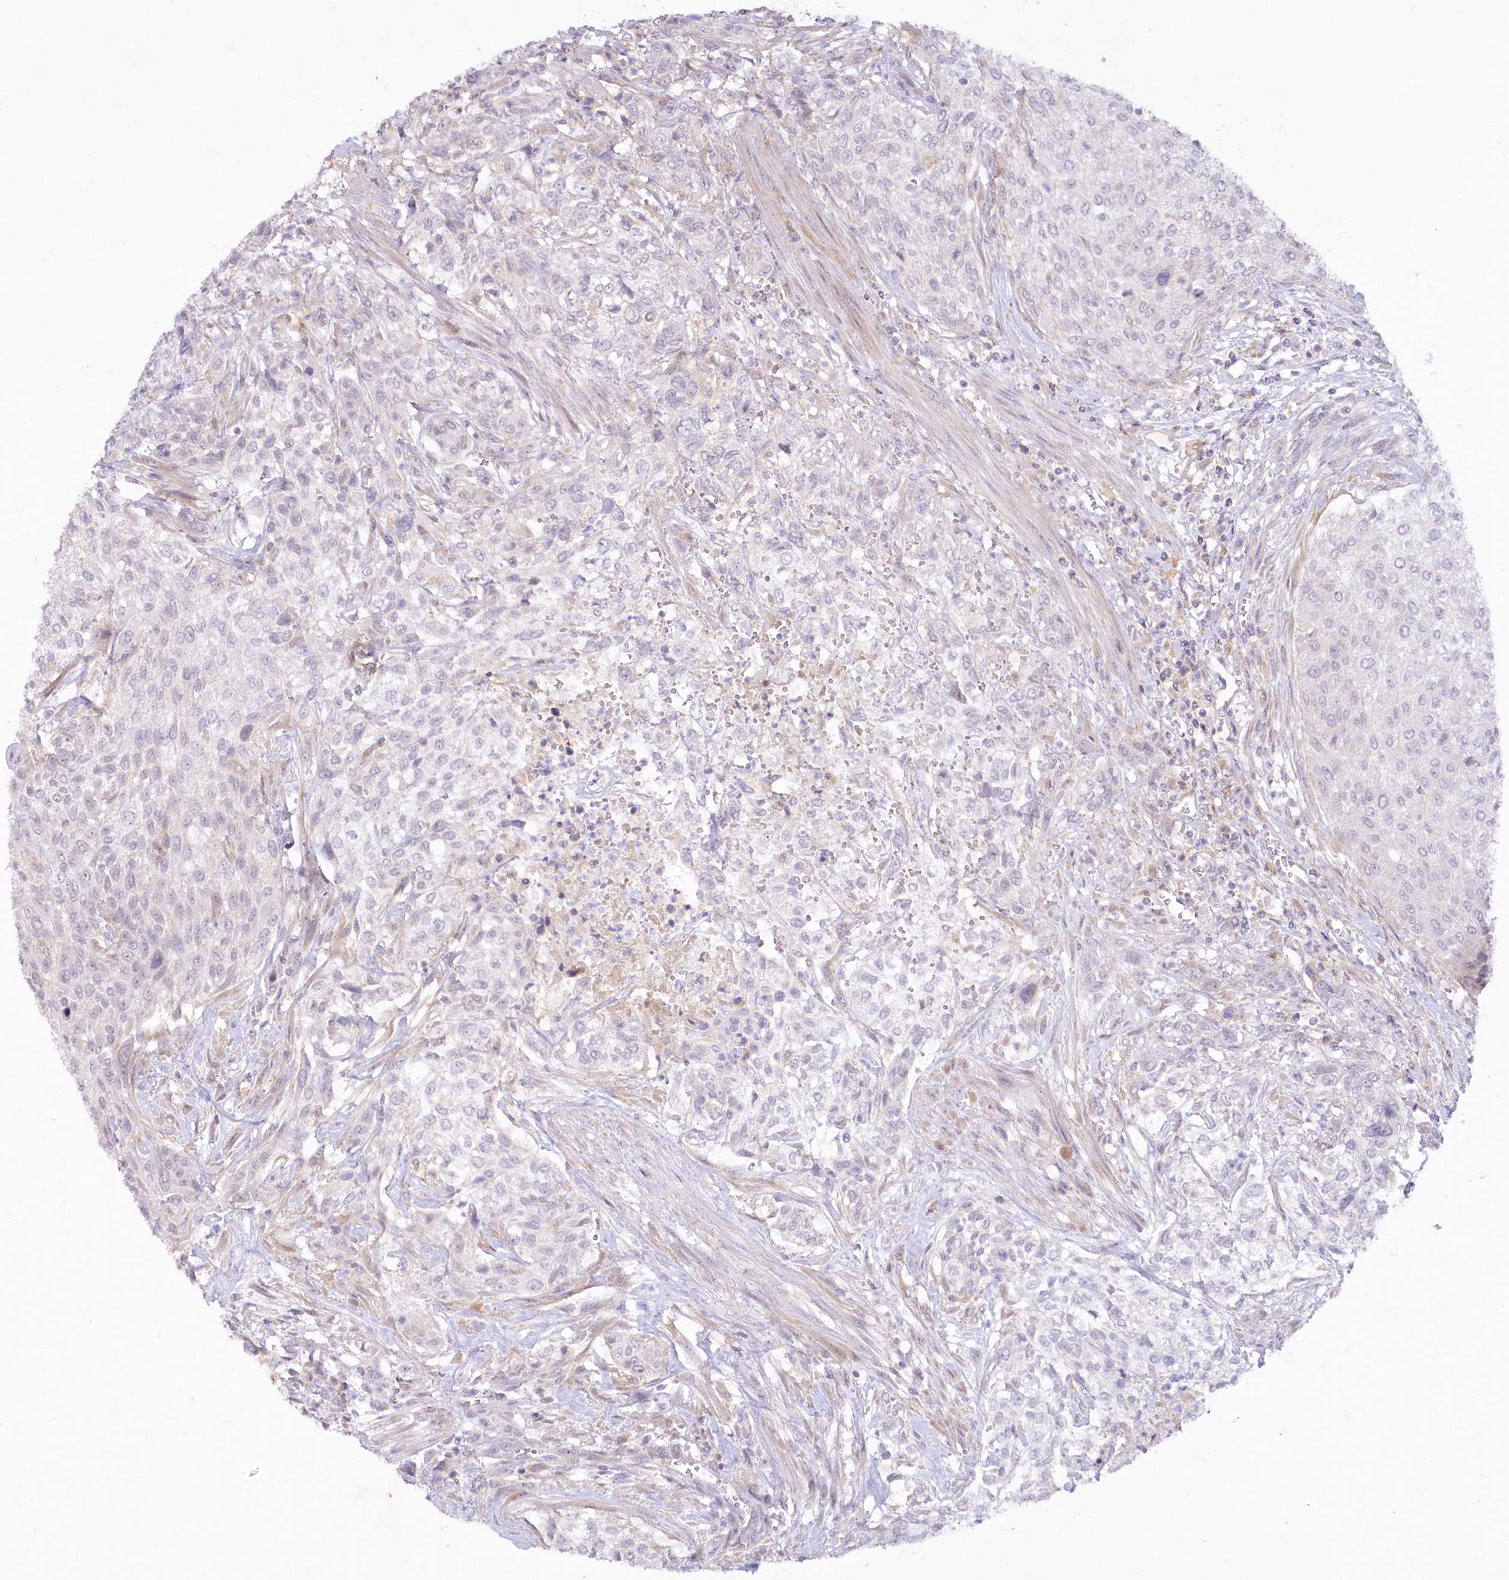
{"staining": {"intensity": "negative", "quantity": "none", "location": "none"}, "tissue": "urothelial cancer", "cell_type": "Tumor cells", "image_type": "cancer", "snomed": [{"axis": "morphology", "description": "Normal tissue, NOS"}, {"axis": "morphology", "description": "Urothelial carcinoma, NOS"}, {"axis": "topography", "description": "Urinary bladder"}, {"axis": "topography", "description": "Peripheral nerve tissue"}], "caption": "A high-resolution image shows IHC staining of transitional cell carcinoma, which exhibits no significant positivity in tumor cells.", "gene": "EFHC2", "patient": {"sex": "male", "age": 35}}